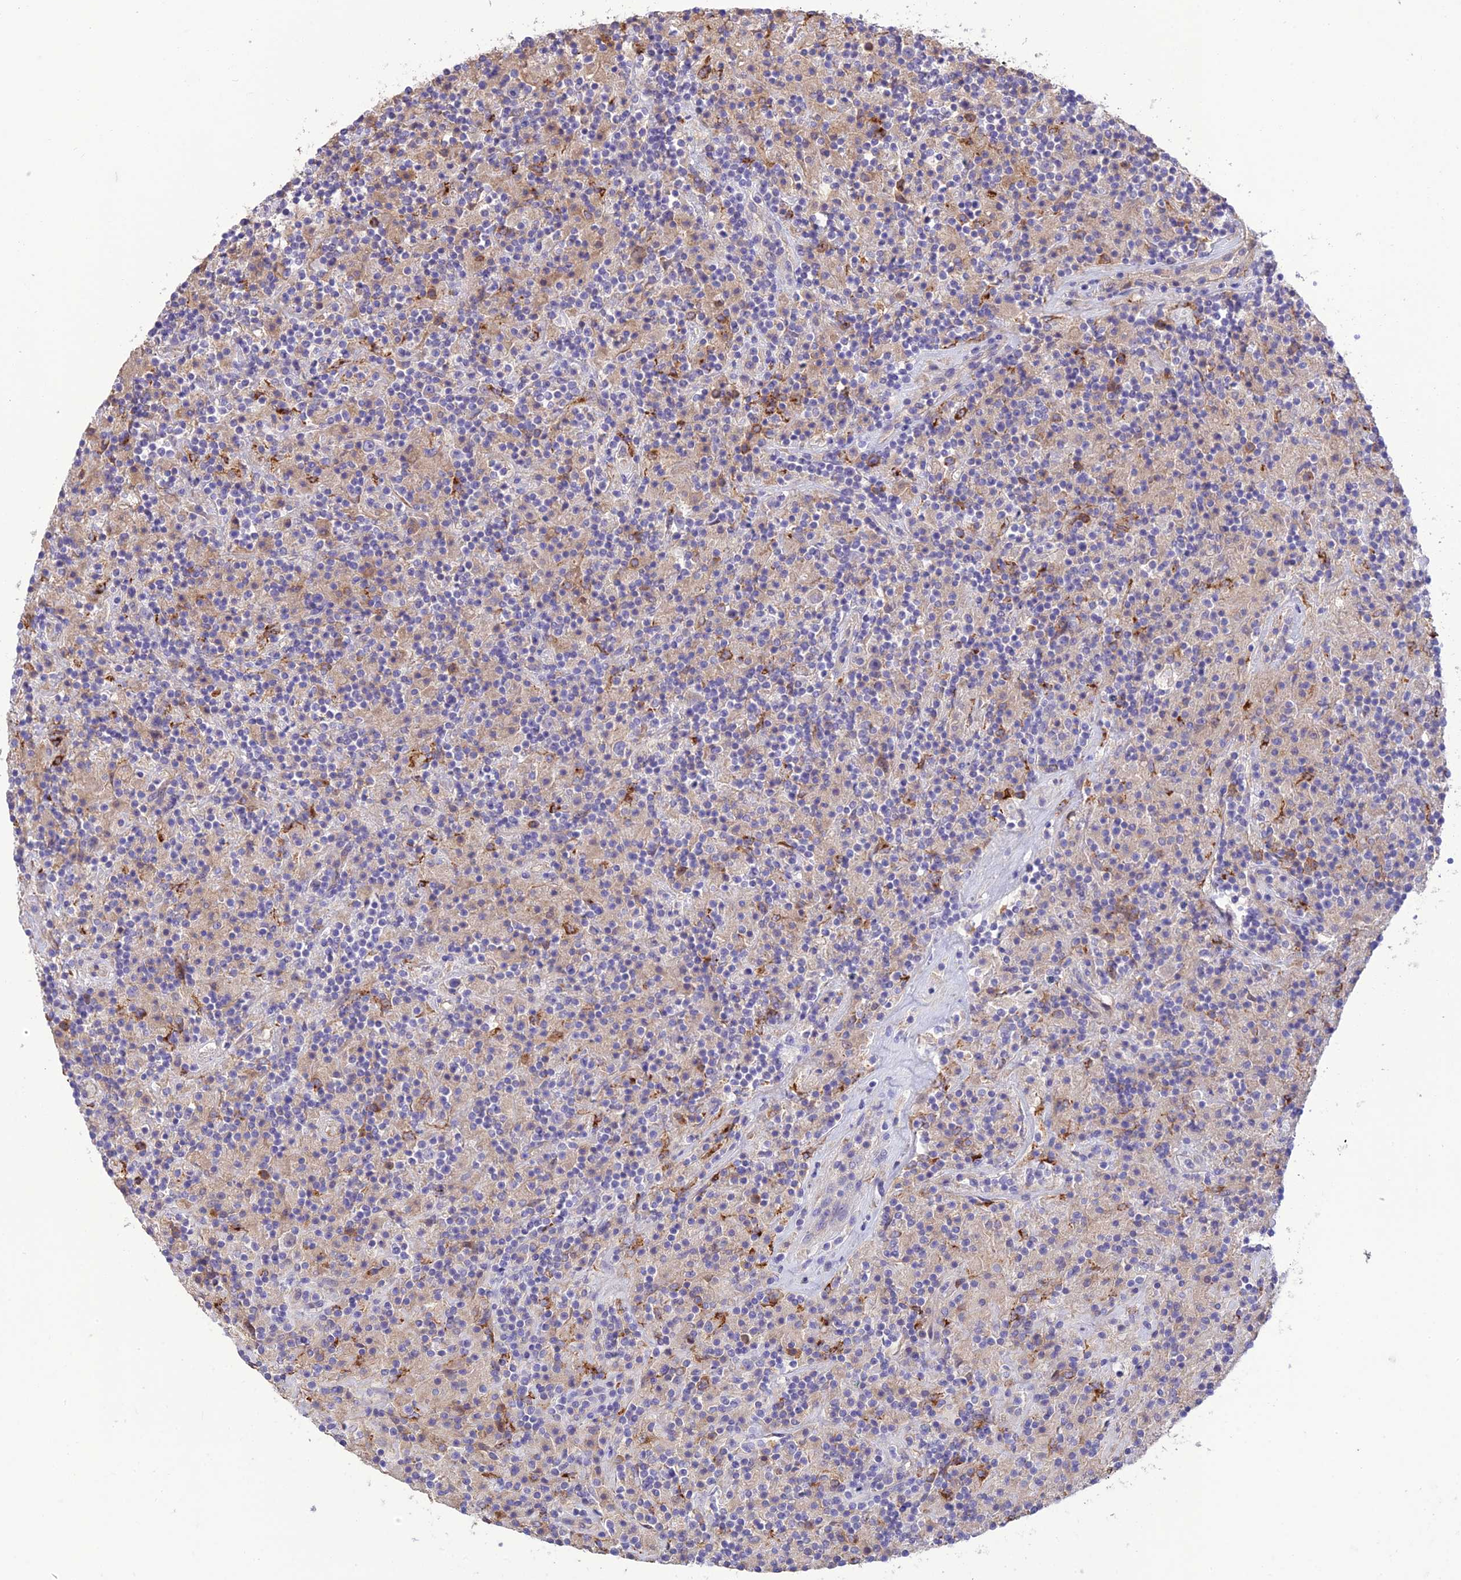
{"staining": {"intensity": "moderate", "quantity": "<25%", "location": "cytoplasmic/membranous"}, "tissue": "lymphoma", "cell_type": "Tumor cells", "image_type": "cancer", "snomed": [{"axis": "morphology", "description": "Hodgkin's disease, NOS"}, {"axis": "topography", "description": "Lymph node"}], "caption": "A low amount of moderate cytoplasmic/membranous positivity is identified in approximately <25% of tumor cells in Hodgkin's disease tissue. (brown staining indicates protein expression, while blue staining denotes nuclei).", "gene": "SFT2D2", "patient": {"sex": "male", "age": 70}}